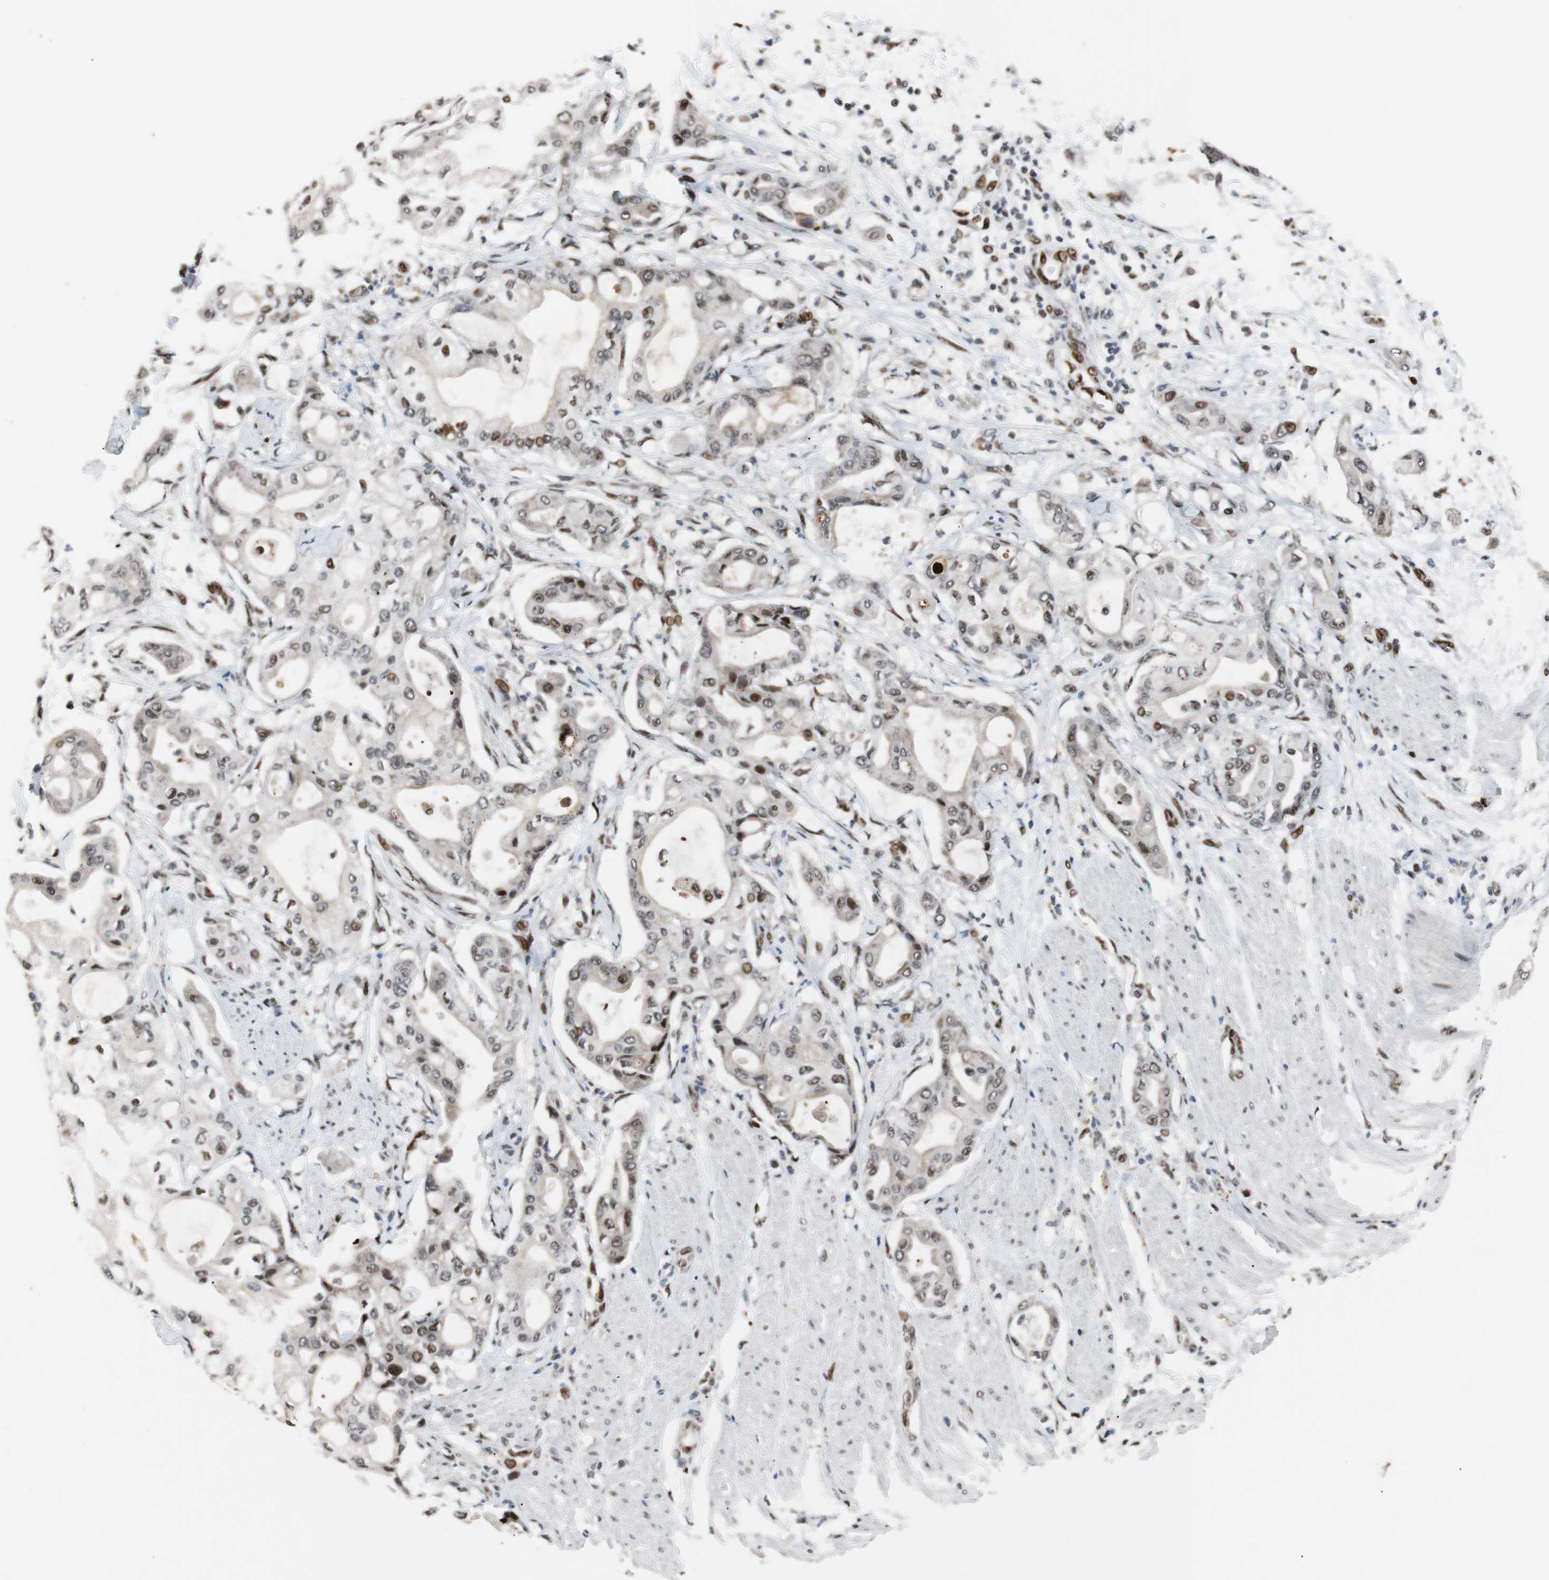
{"staining": {"intensity": "moderate", "quantity": "25%-75%", "location": "nuclear"}, "tissue": "pancreatic cancer", "cell_type": "Tumor cells", "image_type": "cancer", "snomed": [{"axis": "morphology", "description": "Adenocarcinoma, NOS"}, {"axis": "morphology", "description": "Adenocarcinoma, metastatic, NOS"}, {"axis": "topography", "description": "Lymph node"}, {"axis": "topography", "description": "Pancreas"}, {"axis": "topography", "description": "Duodenum"}], "caption": "Adenocarcinoma (pancreatic) was stained to show a protein in brown. There is medium levels of moderate nuclear positivity in about 25%-75% of tumor cells. The protein of interest is shown in brown color, while the nuclei are stained blue.", "gene": "NBL1", "patient": {"sex": "female", "age": 64}}